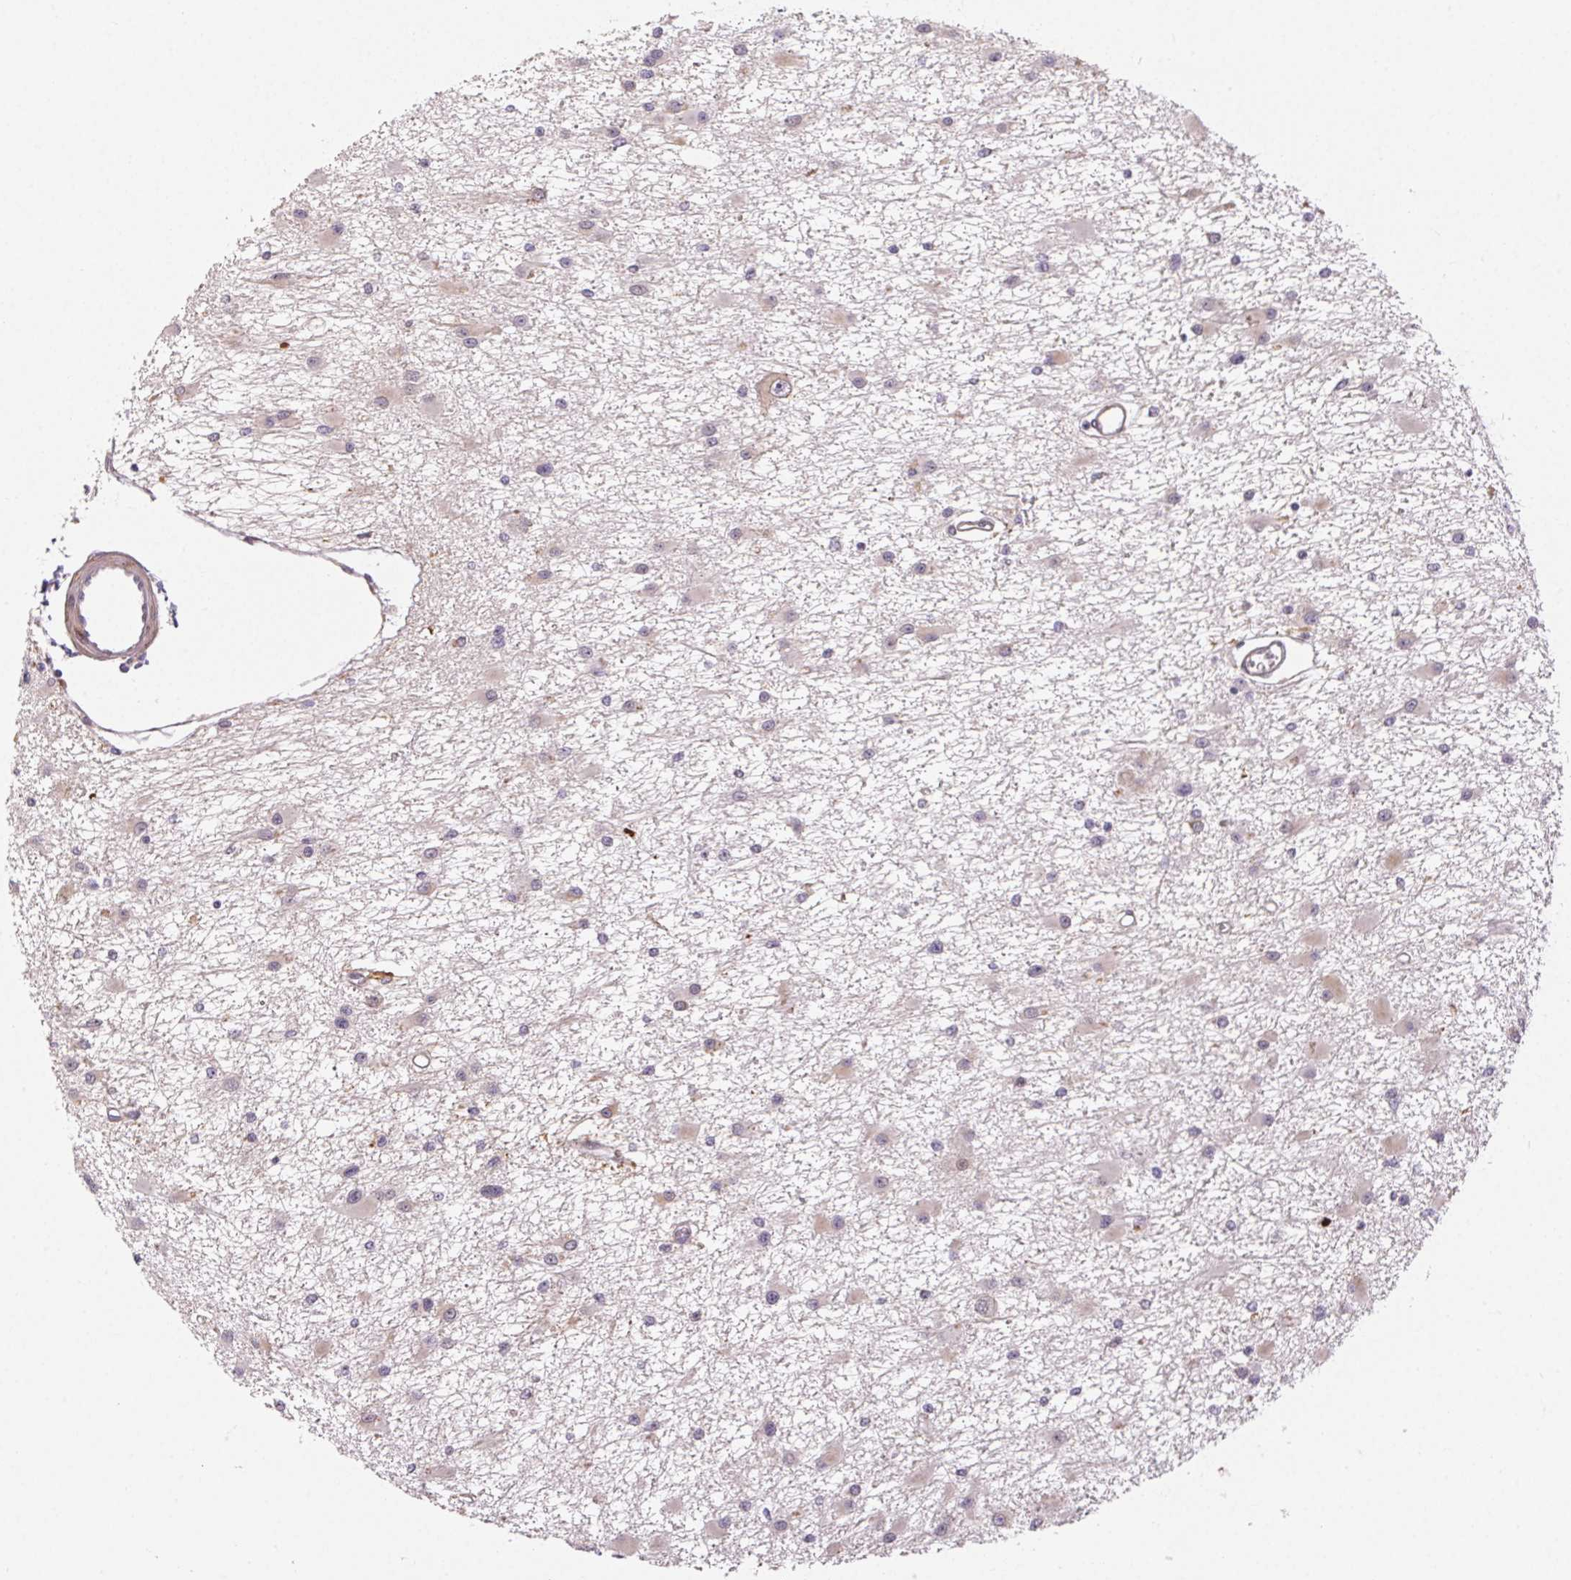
{"staining": {"intensity": "negative", "quantity": "none", "location": "none"}, "tissue": "glioma", "cell_type": "Tumor cells", "image_type": "cancer", "snomed": [{"axis": "morphology", "description": "Glioma, malignant, High grade"}, {"axis": "topography", "description": "Brain"}], "caption": "A photomicrograph of human glioma is negative for staining in tumor cells.", "gene": "RPGRIP1", "patient": {"sex": "male", "age": 54}}